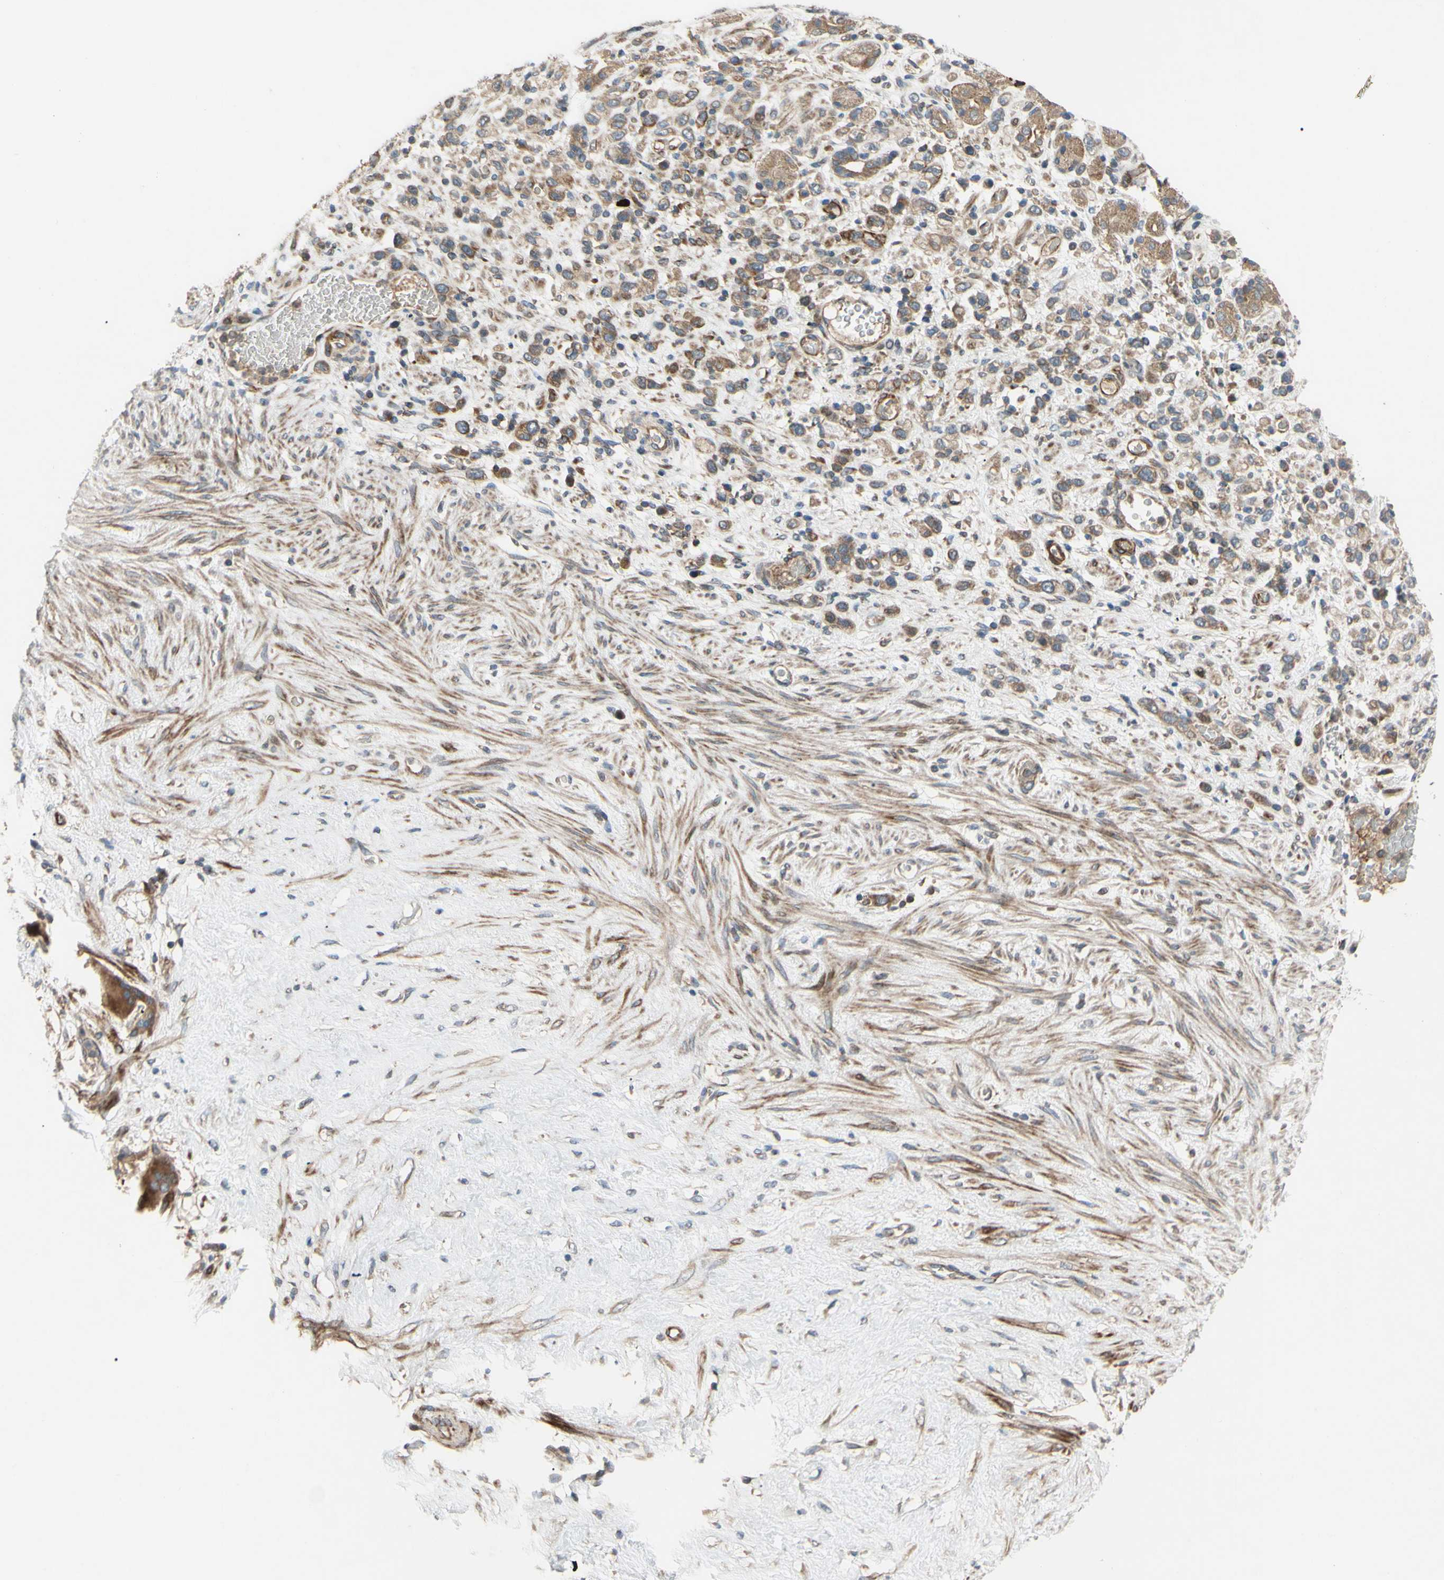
{"staining": {"intensity": "moderate", "quantity": ">75%", "location": "cytoplasmic/membranous"}, "tissue": "stomach cancer", "cell_type": "Tumor cells", "image_type": "cancer", "snomed": [{"axis": "morphology", "description": "Adenocarcinoma, NOS"}, {"axis": "morphology", "description": "Adenocarcinoma, High grade"}, {"axis": "topography", "description": "Stomach, upper"}, {"axis": "topography", "description": "Stomach, lower"}], "caption": "Brown immunohistochemical staining in human stomach cancer (adenocarcinoma (high-grade)) demonstrates moderate cytoplasmic/membranous staining in about >75% of tumor cells. (IHC, brightfield microscopy, high magnification).", "gene": "SPTLC1", "patient": {"sex": "female", "age": 65}}